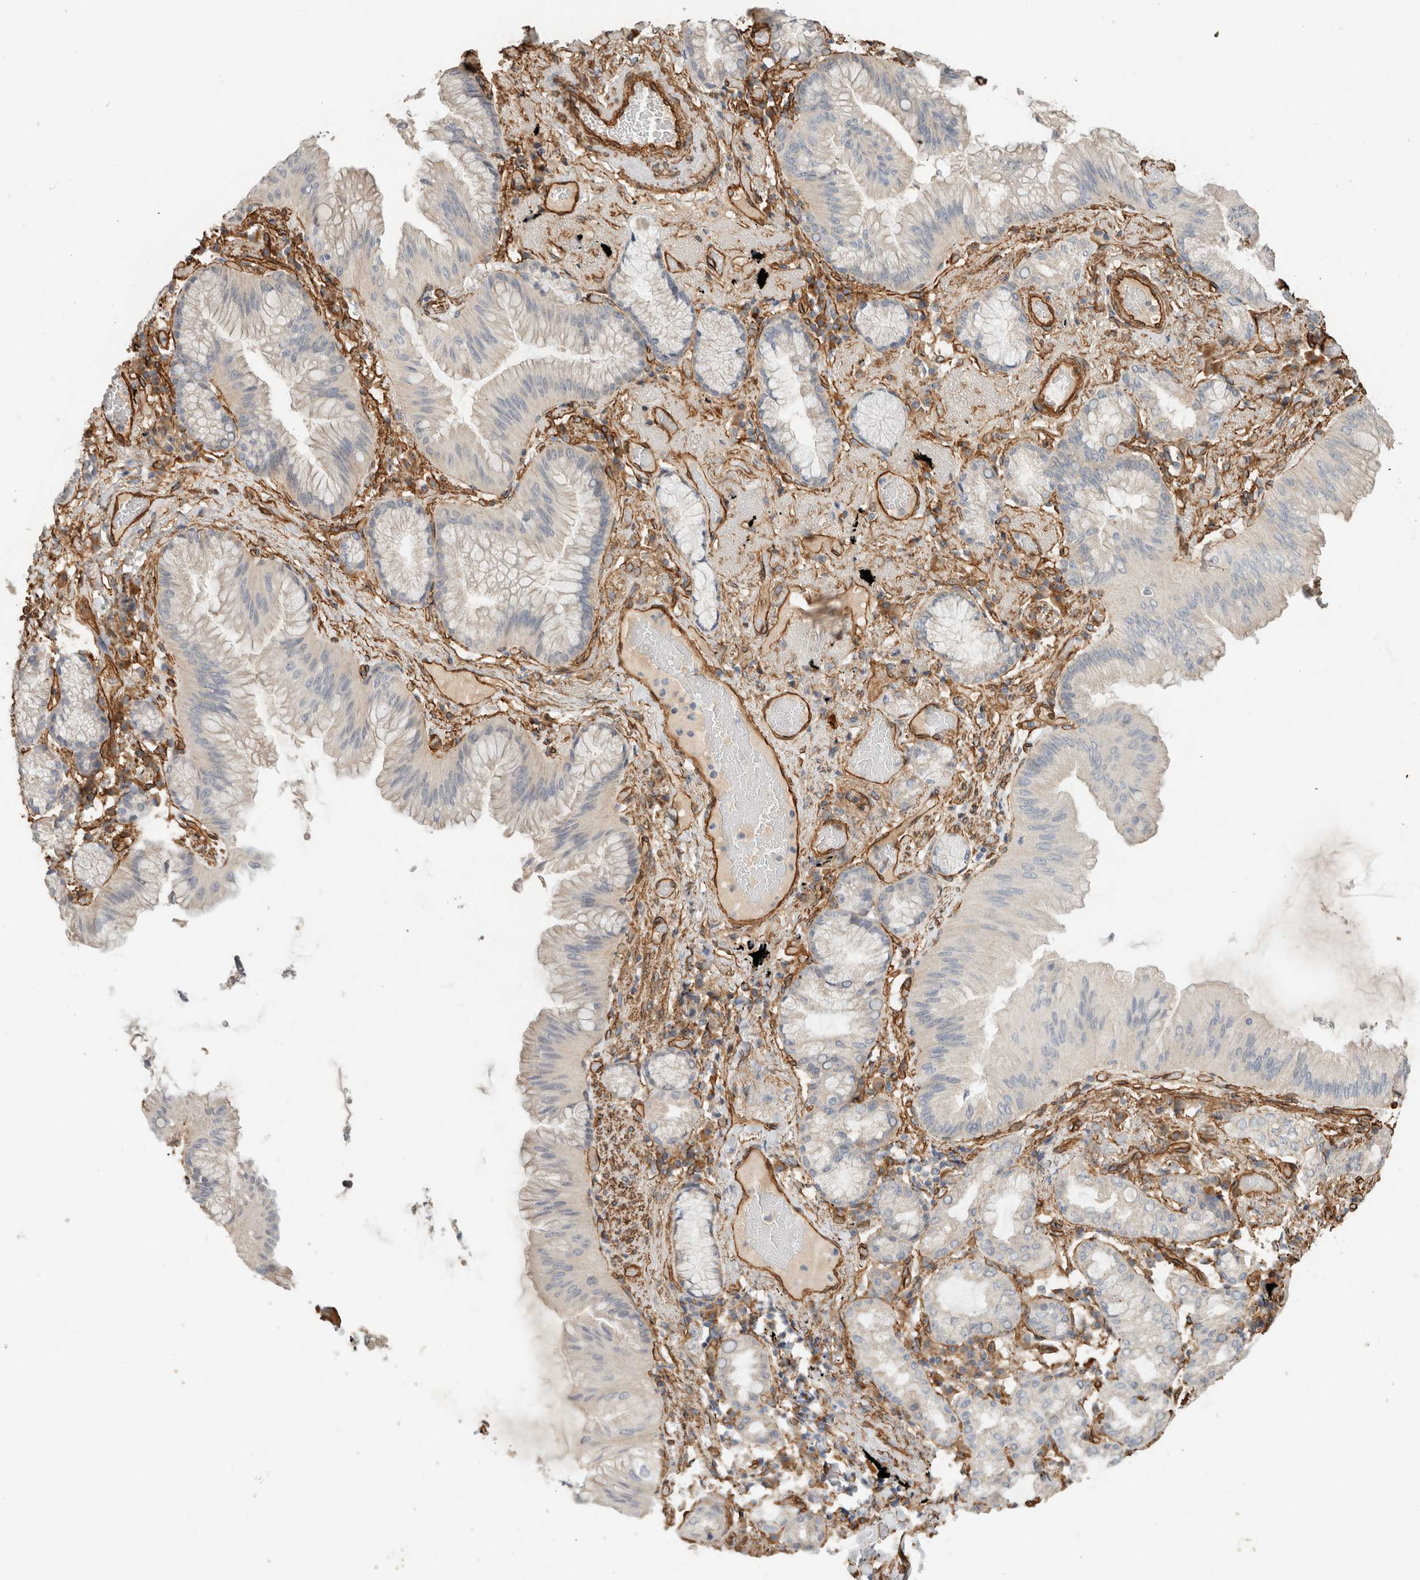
{"staining": {"intensity": "negative", "quantity": "none", "location": "none"}, "tissue": "lung cancer", "cell_type": "Tumor cells", "image_type": "cancer", "snomed": [{"axis": "morphology", "description": "Adenocarcinoma, NOS"}, {"axis": "topography", "description": "Lung"}], "caption": "Tumor cells are negative for protein expression in human lung cancer (adenocarcinoma).", "gene": "JMJD4", "patient": {"sex": "female", "age": 70}}